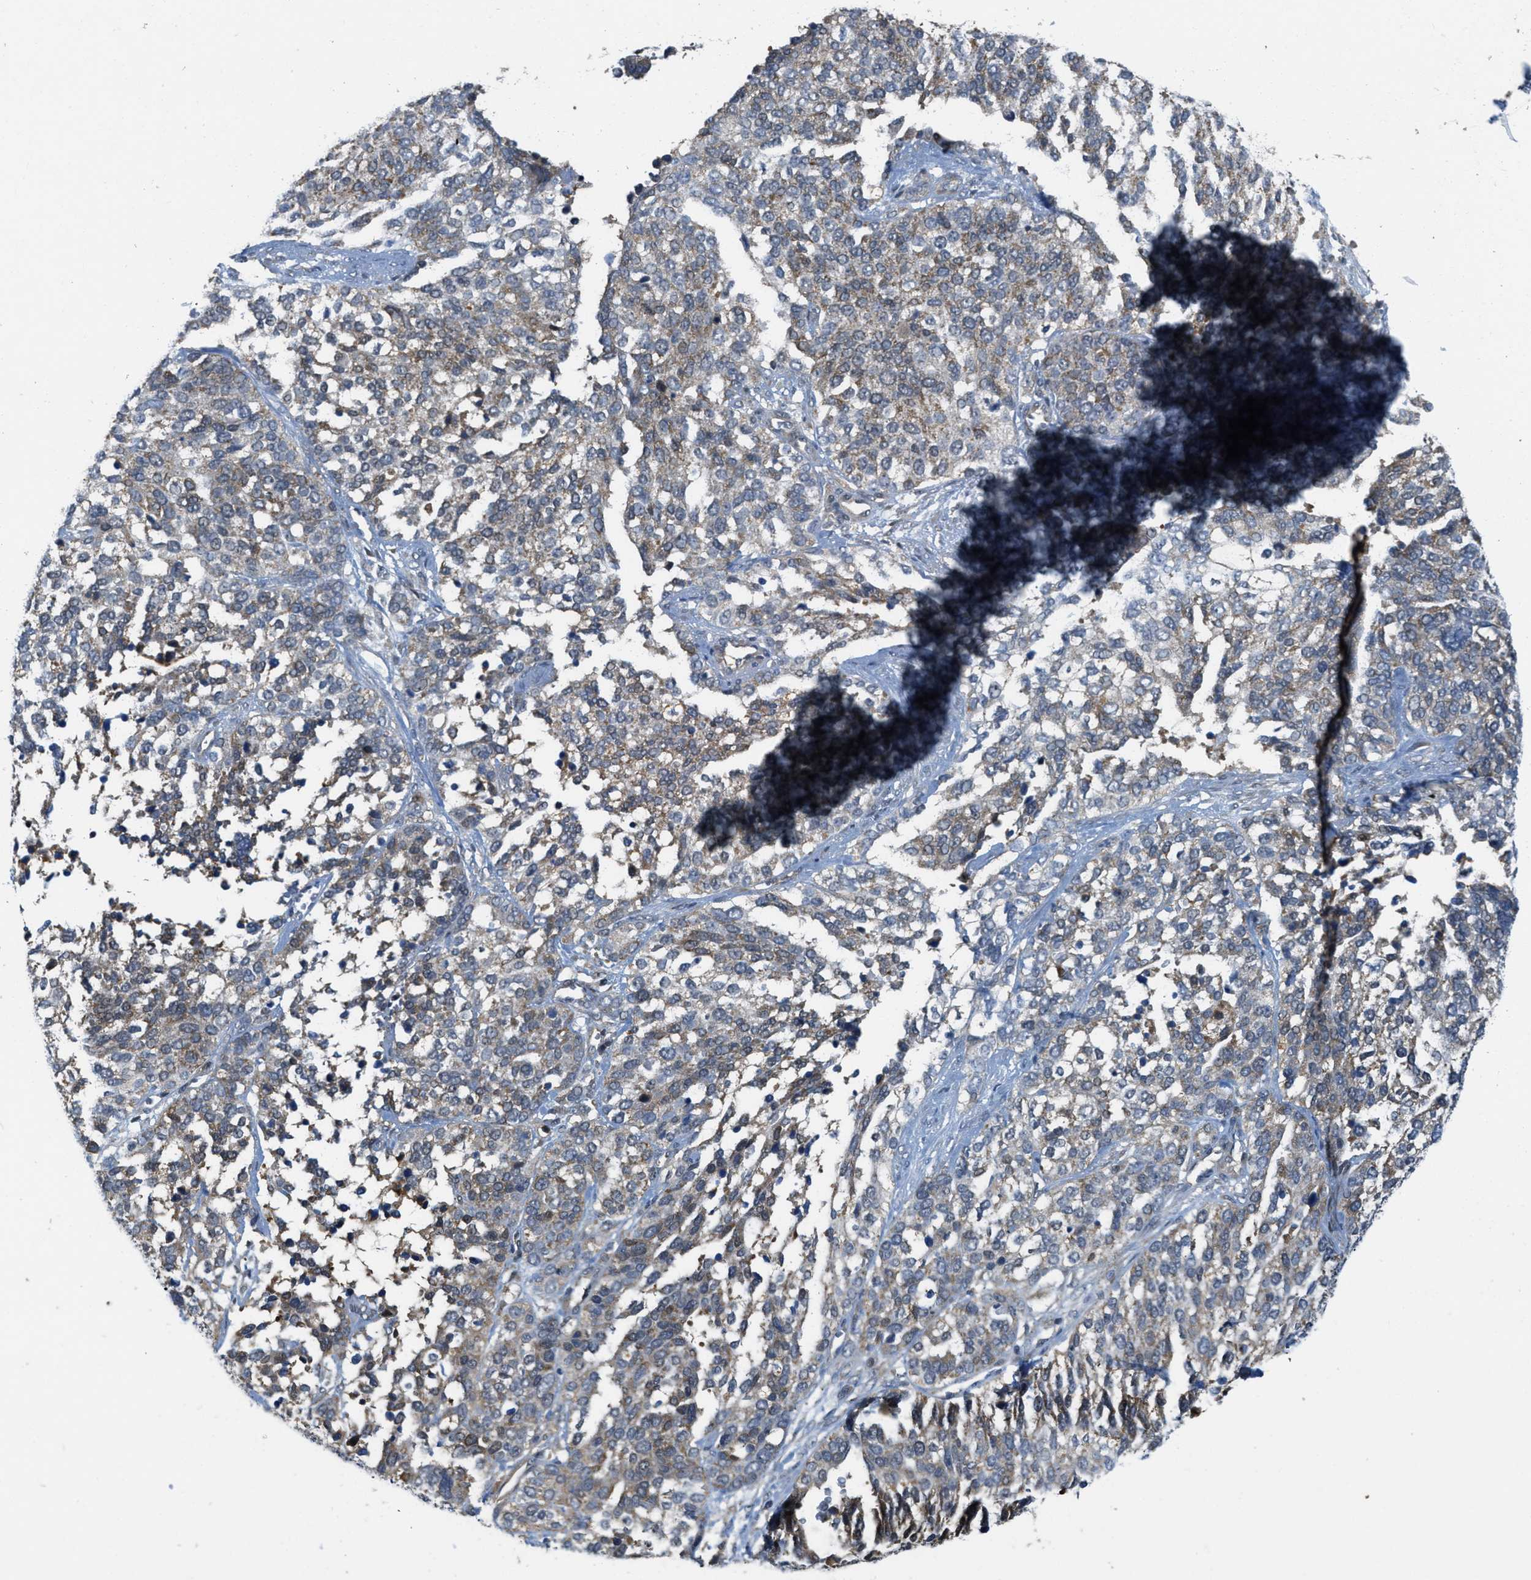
{"staining": {"intensity": "weak", "quantity": ">75%", "location": "cytoplasmic/membranous"}, "tissue": "ovarian cancer", "cell_type": "Tumor cells", "image_type": "cancer", "snomed": [{"axis": "morphology", "description": "Cystadenocarcinoma, serous, NOS"}, {"axis": "topography", "description": "Ovary"}], "caption": "There is low levels of weak cytoplasmic/membranous staining in tumor cells of serous cystadenocarcinoma (ovarian), as demonstrated by immunohistochemical staining (brown color).", "gene": "PIP5K1C", "patient": {"sex": "female", "age": 44}}